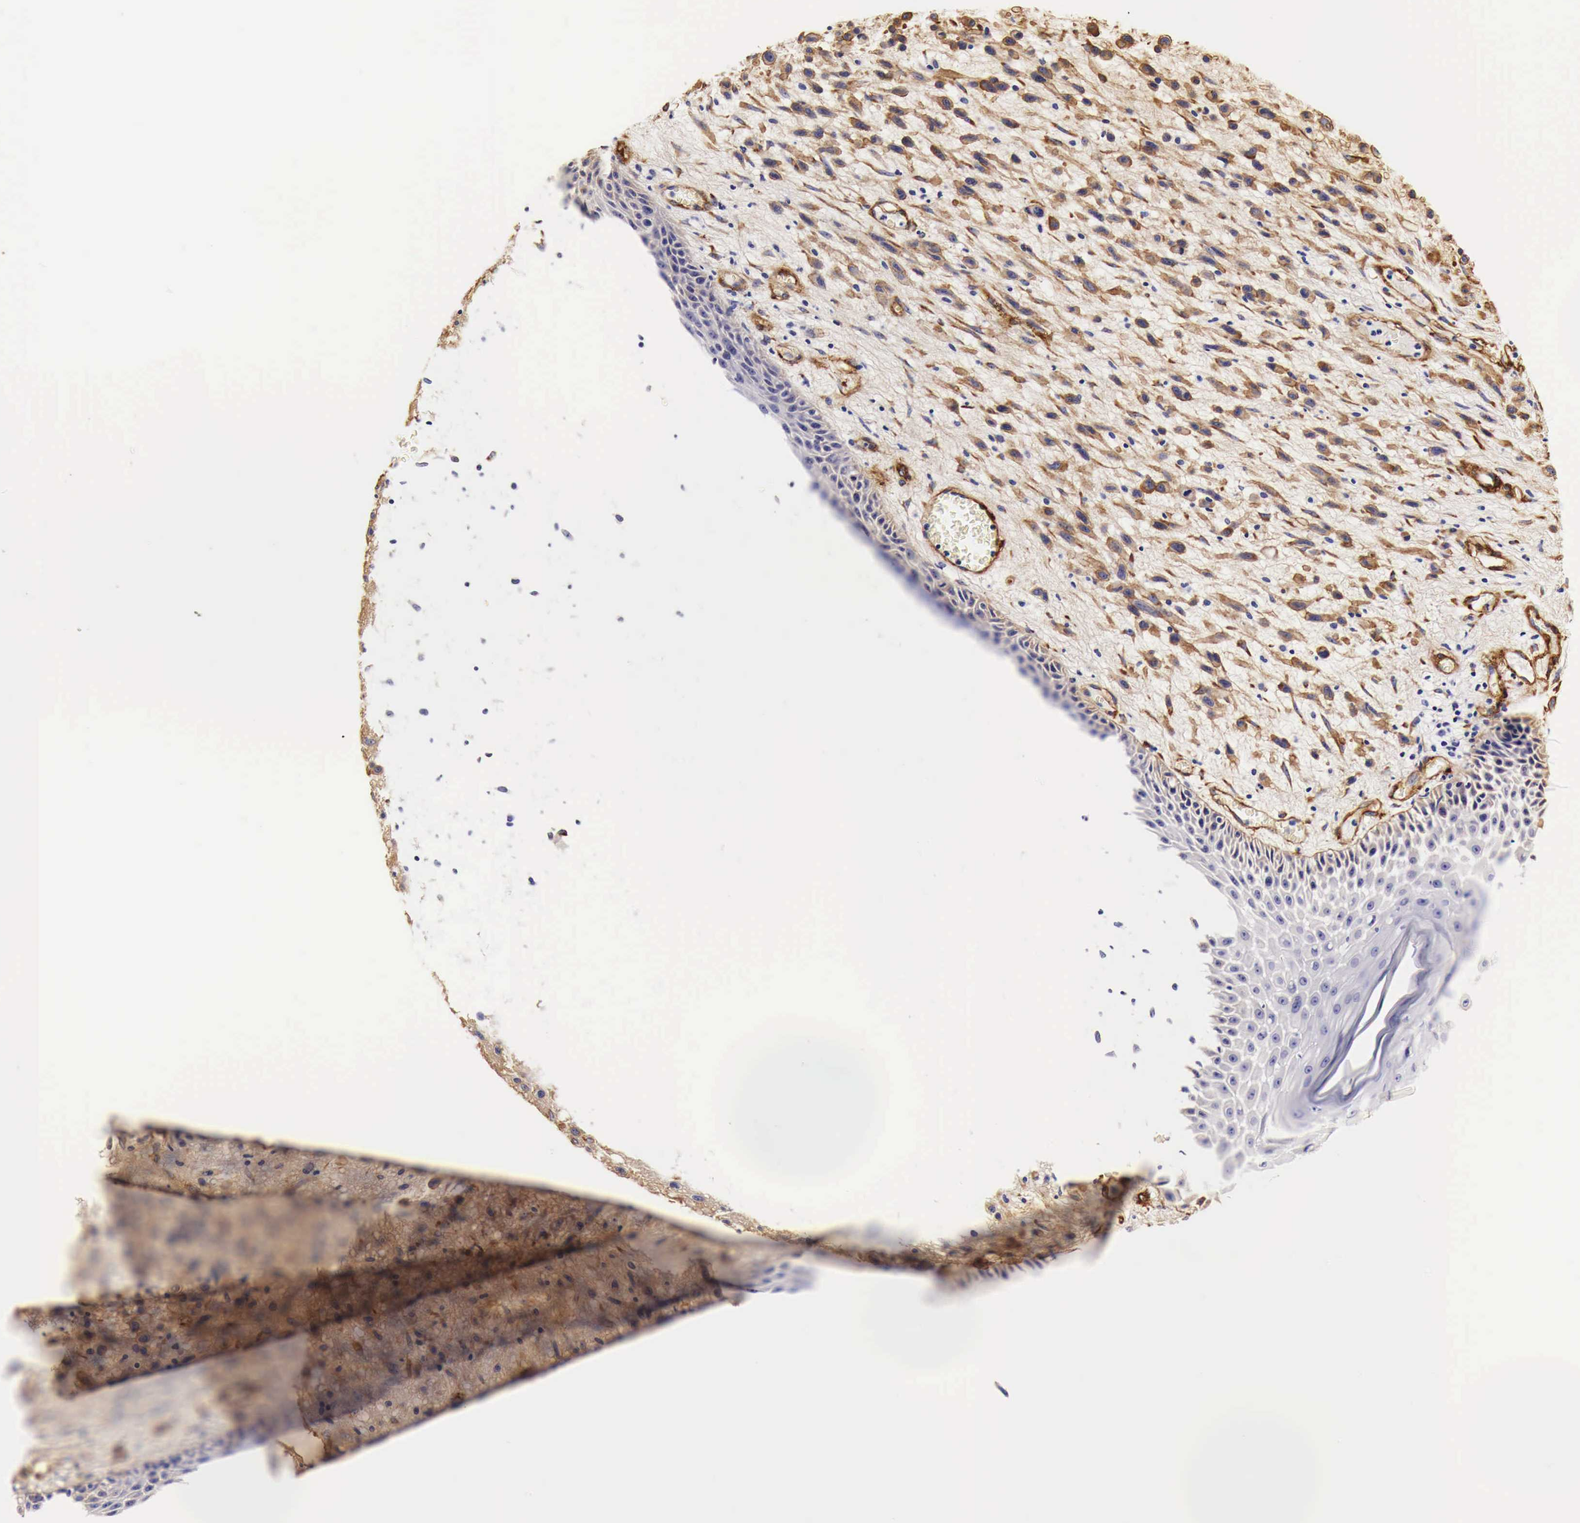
{"staining": {"intensity": "strong", "quantity": ">75%", "location": "cytoplasmic/membranous"}, "tissue": "melanoma", "cell_type": "Tumor cells", "image_type": "cancer", "snomed": [{"axis": "morphology", "description": "Malignant melanoma, NOS"}, {"axis": "topography", "description": "Skin"}], "caption": "Tumor cells show high levels of strong cytoplasmic/membranous positivity in approximately >75% of cells in malignant melanoma.", "gene": "LAMB2", "patient": {"sex": "male", "age": 51}}